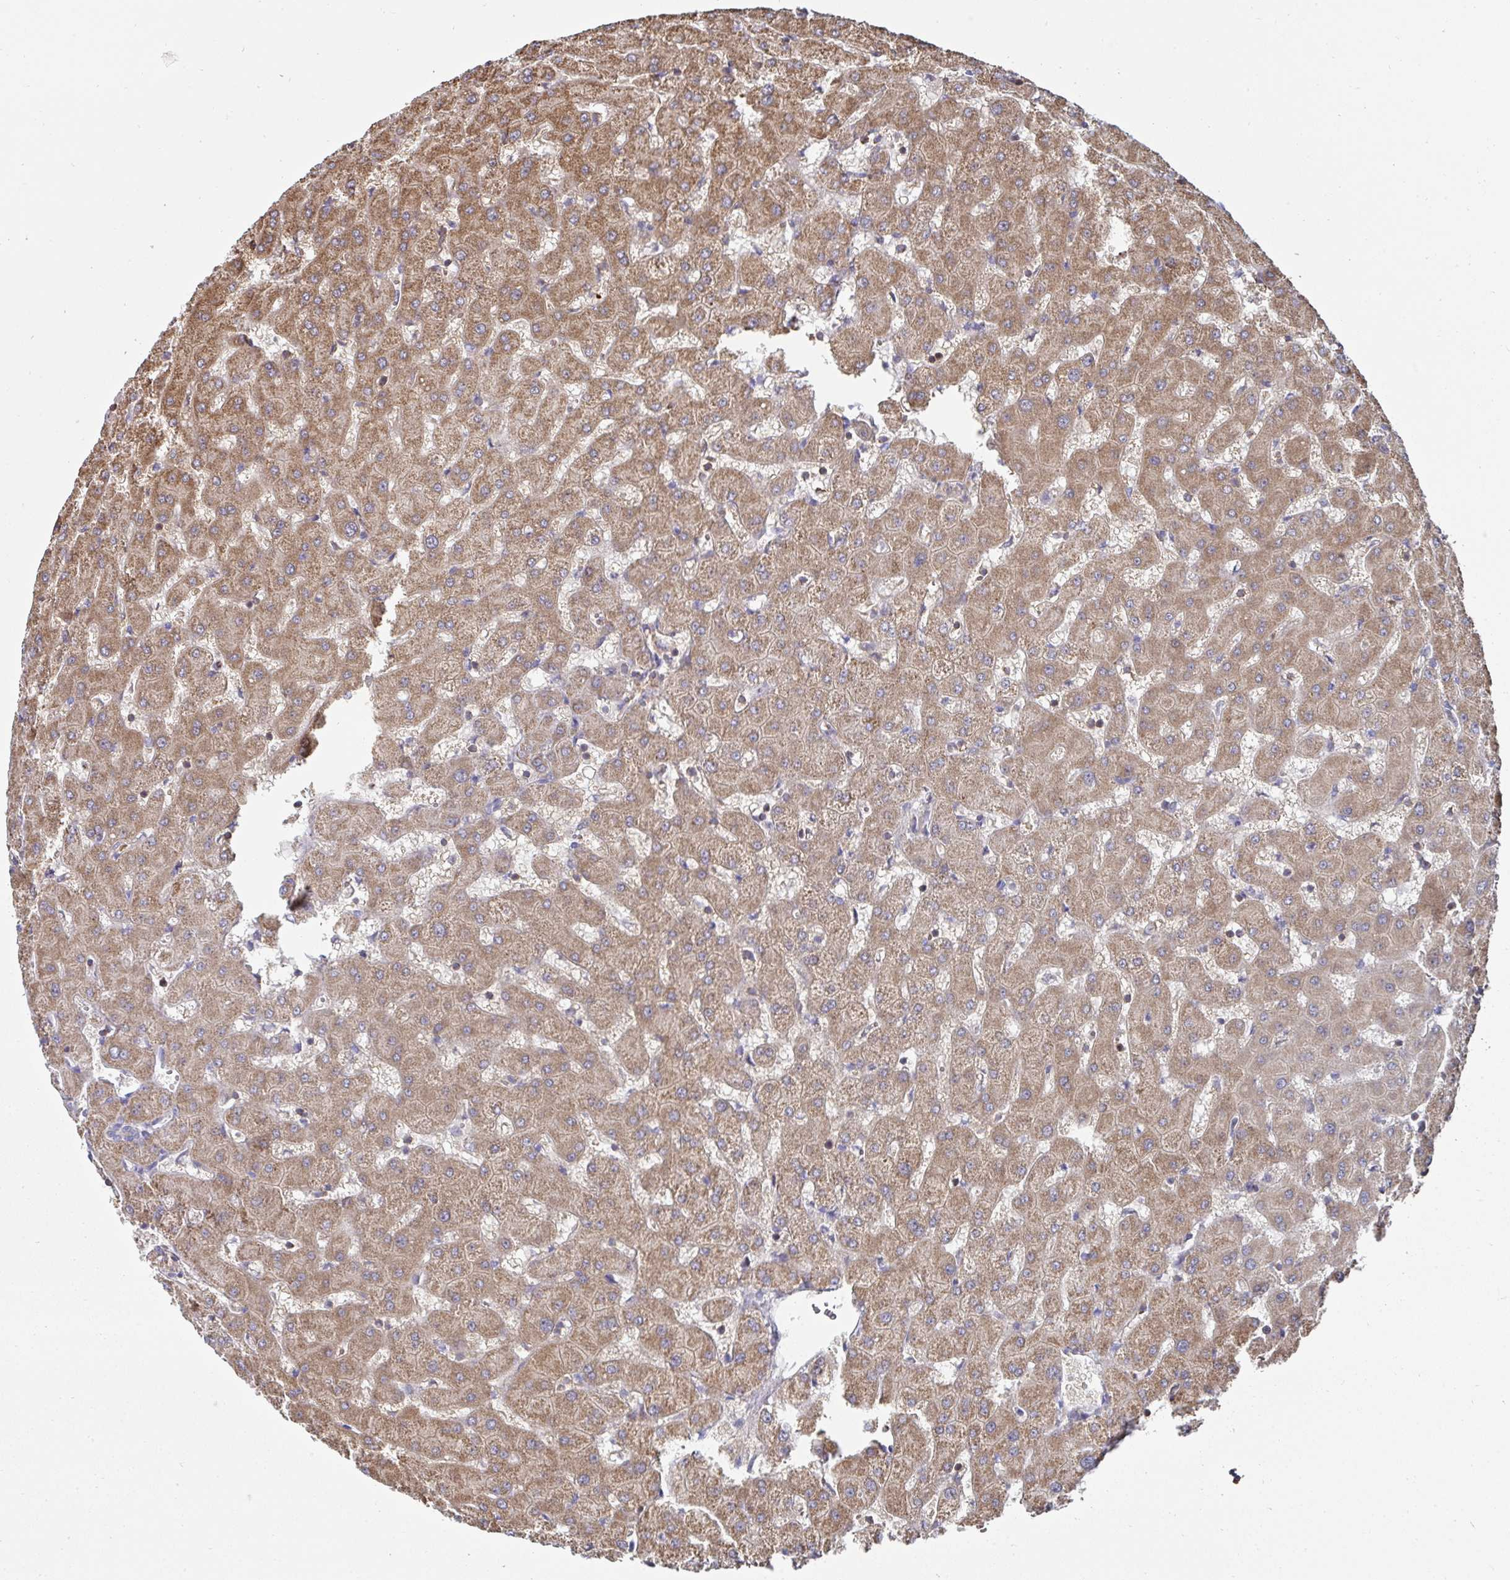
{"staining": {"intensity": "negative", "quantity": "none", "location": "none"}, "tissue": "liver", "cell_type": "Cholangiocytes", "image_type": "normal", "snomed": [{"axis": "morphology", "description": "Normal tissue, NOS"}, {"axis": "topography", "description": "Liver"}], "caption": "Immunohistochemical staining of normal liver displays no significant expression in cholangiocytes. (Stains: DAB immunohistochemistry (IHC) with hematoxylin counter stain, Microscopy: brightfield microscopy at high magnification).", "gene": "DZANK1", "patient": {"sex": "female", "age": 63}}